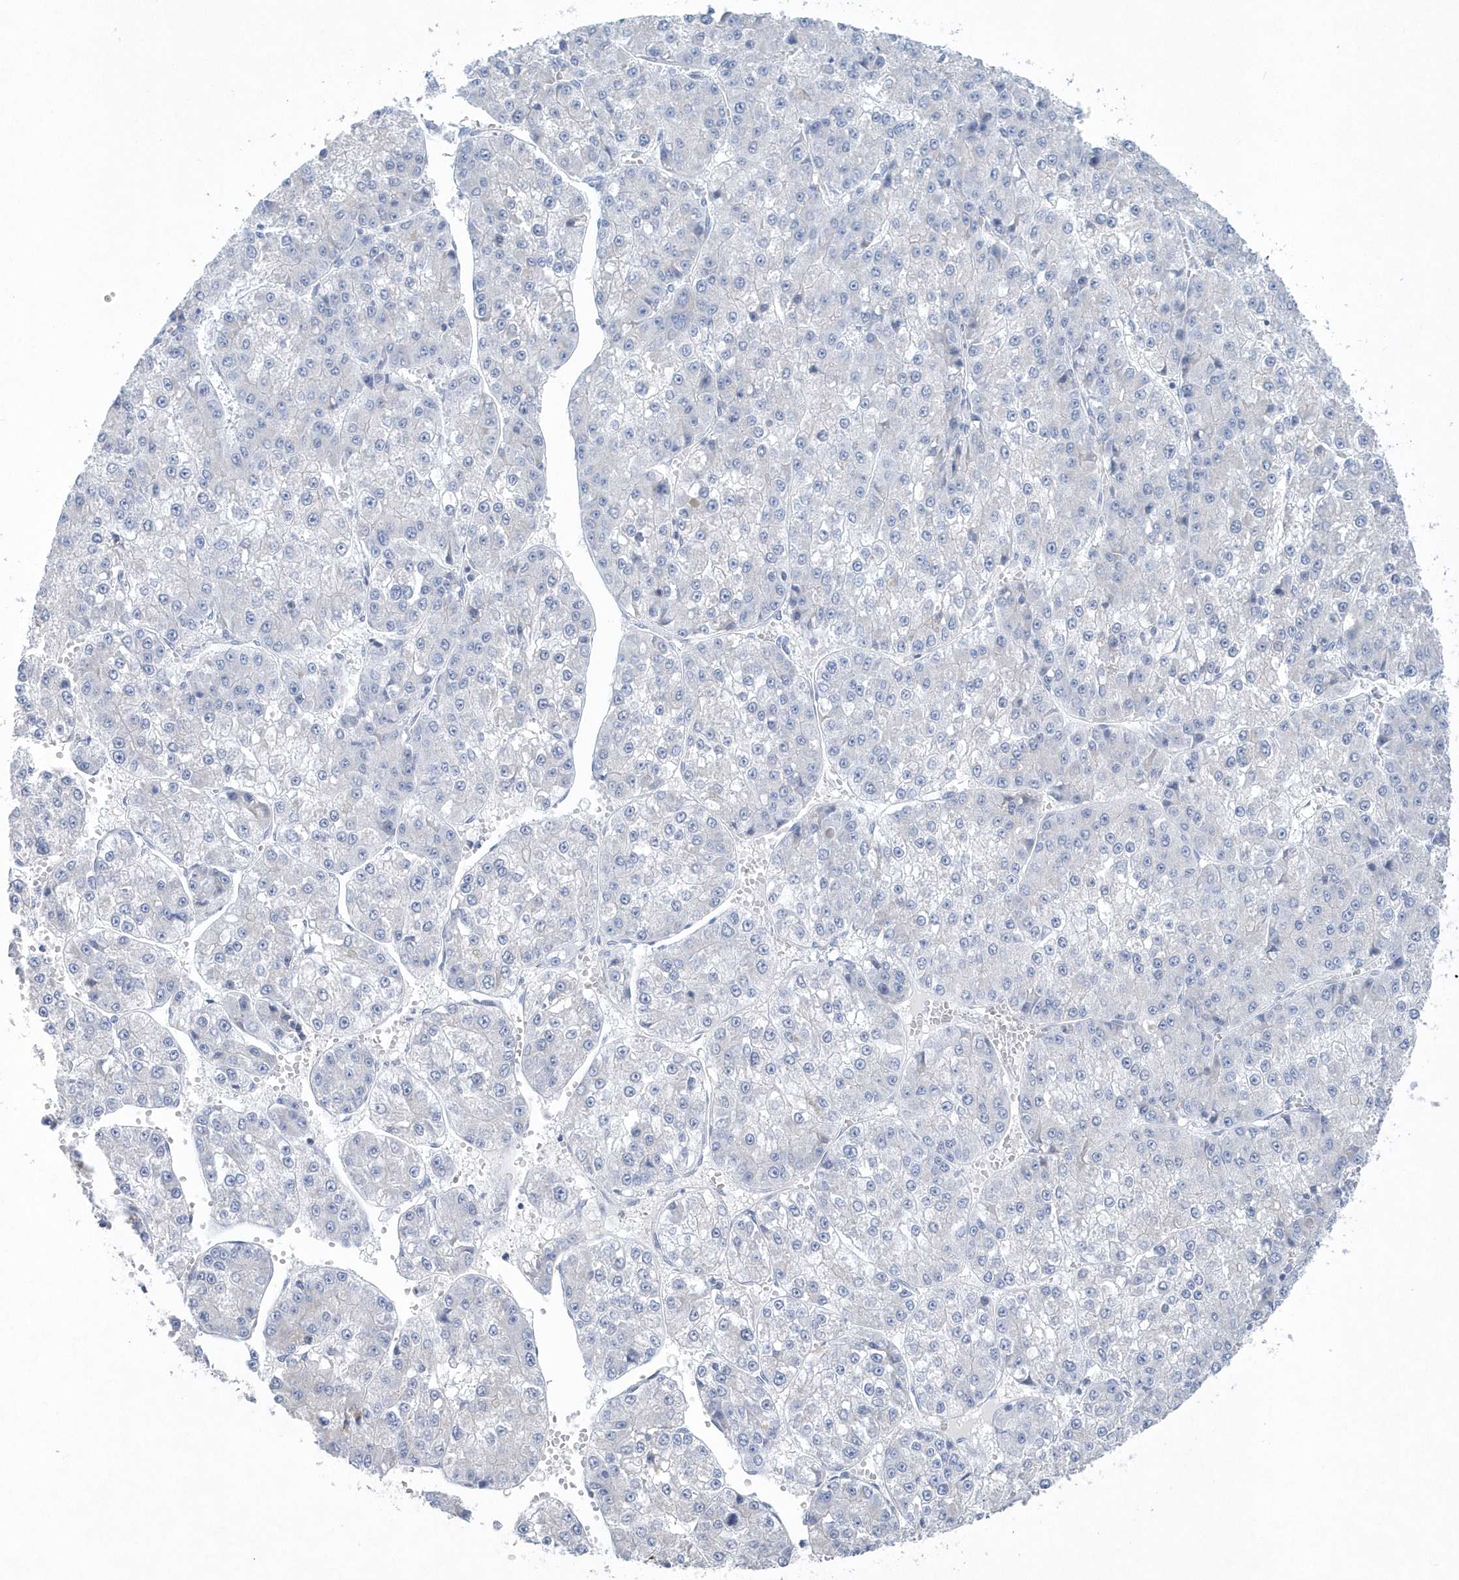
{"staining": {"intensity": "negative", "quantity": "none", "location": "none"}, "tissue": "liver cancer", "cell_type": "Tumor cells", "image_type": "cancer", "snomed": [{"axis": "morphology", "description": "Carcinoma, Hepatocellular, NOS"}, {"axis": "topography", "description": "Liver"}], "caption": "Immunohistochemical staining of human hepatocellular carcinoma (liver) shows no significant staining in tumor cells. (DAB immunohistochemistry (IHC) visualized using brightfield microscopy, high magnification).", "gene": "SPATA18", "patient": {"sex": "female", "age": 73}}